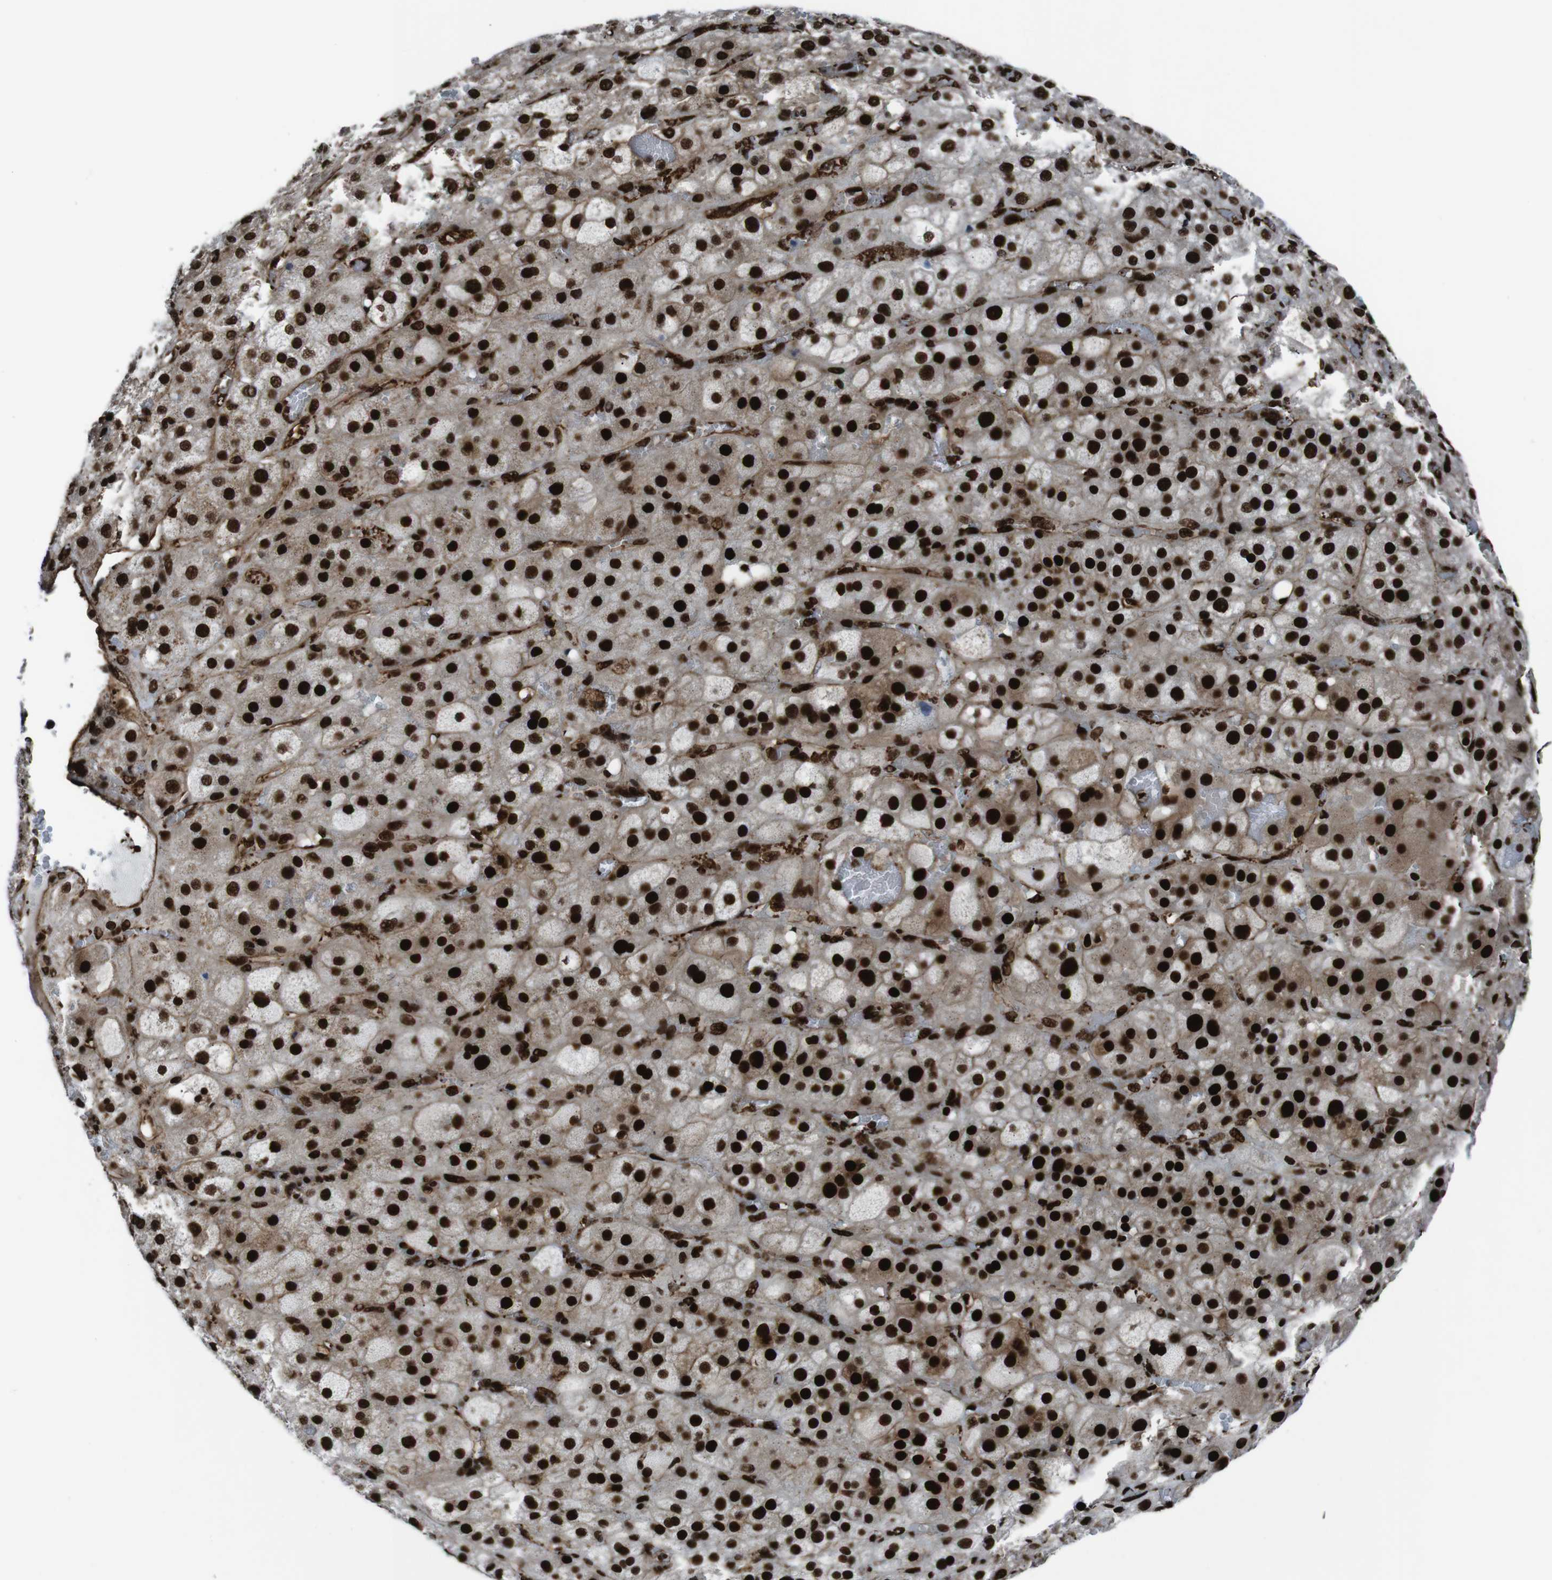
{"staining": {"intensity": "strong", "quantity": ">75%", "location": "cytoplasmic/membranous,nuclear"}, "tissue": "adrenal gland", "cell_type": "Glandular cells", "image_type": "normal", "snomed": [{"axis": "morphology", "description": "Normal tissue, NOS"}, {"axis": "topography", "description": "Adrenal gland"}], "caption": "Adrenal gland stained with DAB immunohistochemistry reveals high levels of strong cytoplasmic/membranous,nuclear staining in approximately >75% of glandular cells. The protein is shown in brown color, while the nuclei are stained blue.", "gene": "HNRNPU", "patient": {"sex": "female", "age": 47}}